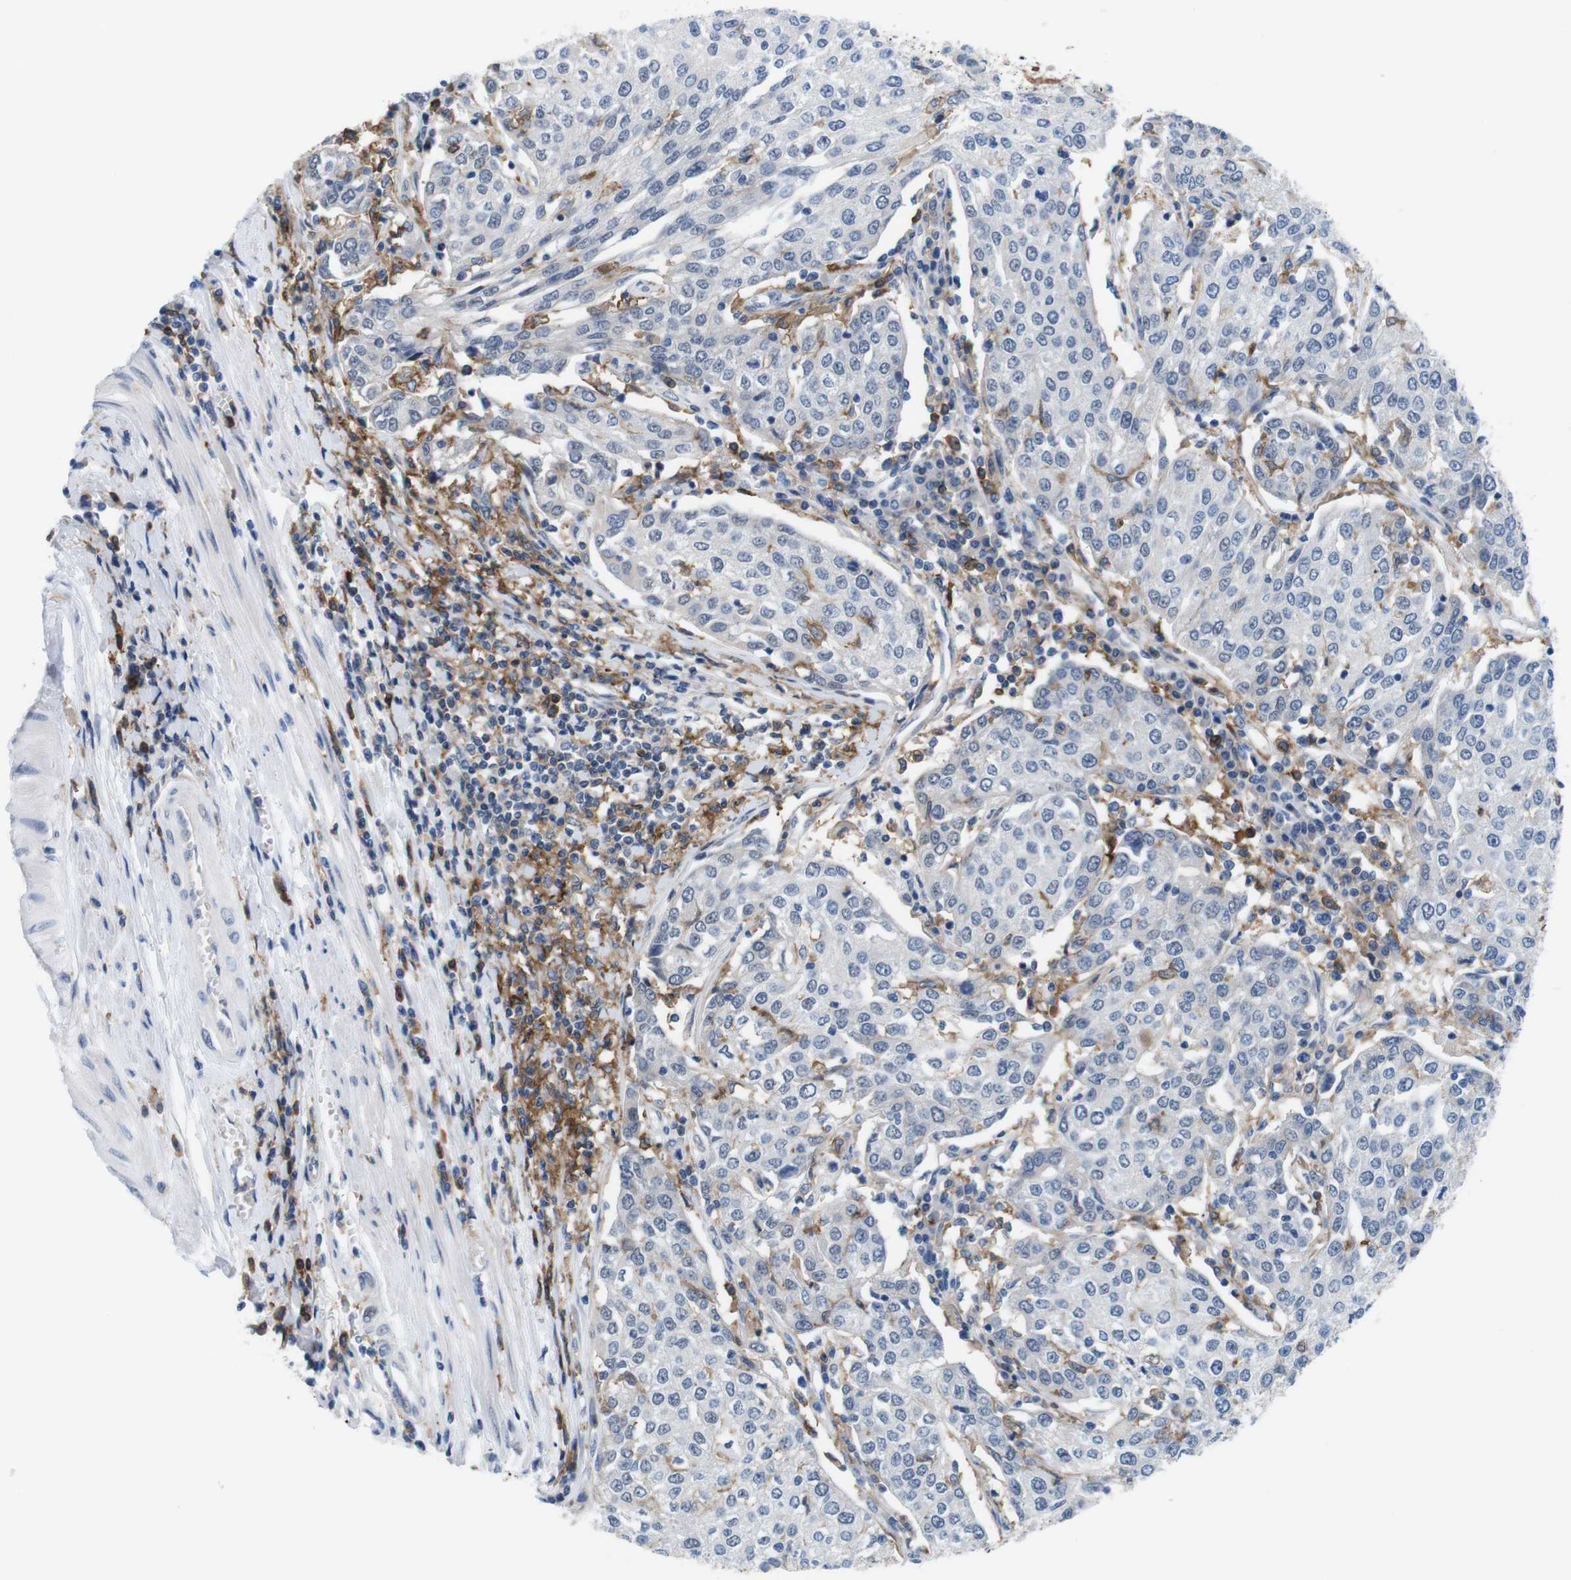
{"staining": {"intensity": "negative", "quantity": "none", "location": "none"}, "tissue": "urothelial cancer", "cell_type": "Tumor cells", "image_type": "cancer", "snomed": [{"axis": "morphology", "description": "Urothelial carcinoma, High grade"}, {"axis": "topography", "description": "Urinary bladder"}], "caption": "Urothelial cancer was stained to show a protein in brown. There is no significant staining in tumor cells.", "gene": "CD300C", "patient": {"sex": "female", "age": 85}}